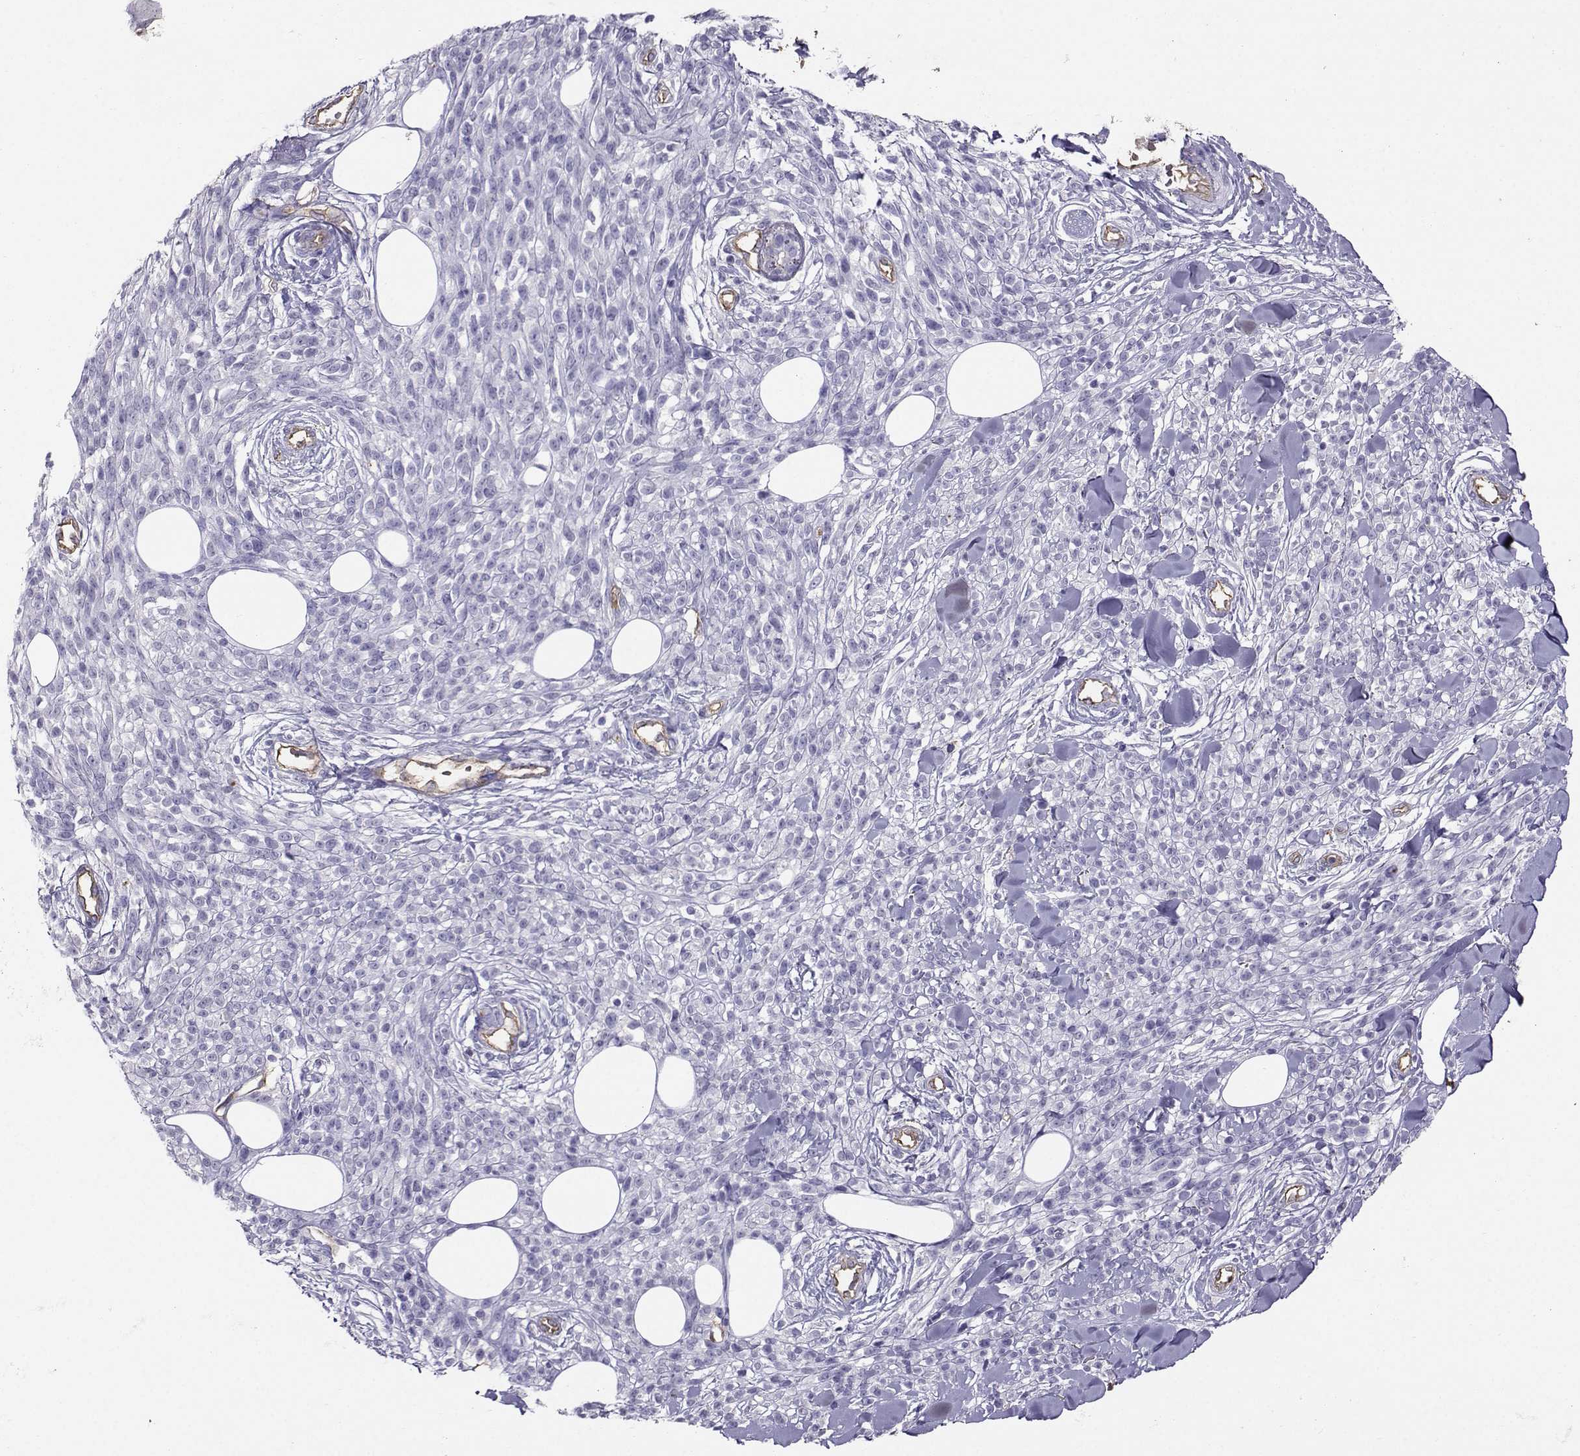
{"staining": {"intensity": "negative", "quantity": "none", "location": "none"}, "tissue": "melanoma", "cell_type": "Tumor cells", "image_type": "cancer", "snomed": [{"axis": "morphology", "description": "Malignant melanoma, NOS"}, {"axis": "topography", "description": "Skin"}, {"axis": "topography", "description": "Skin of trunk"}], "caption": "Immunohistochemistry (IHC) photomicrograph of human malignant melanoma stained for a protein (brown), which reveals no positivity in tumor cells.", "gene": "CLUL1", "patient": {"sex": "male", "age": 74}}